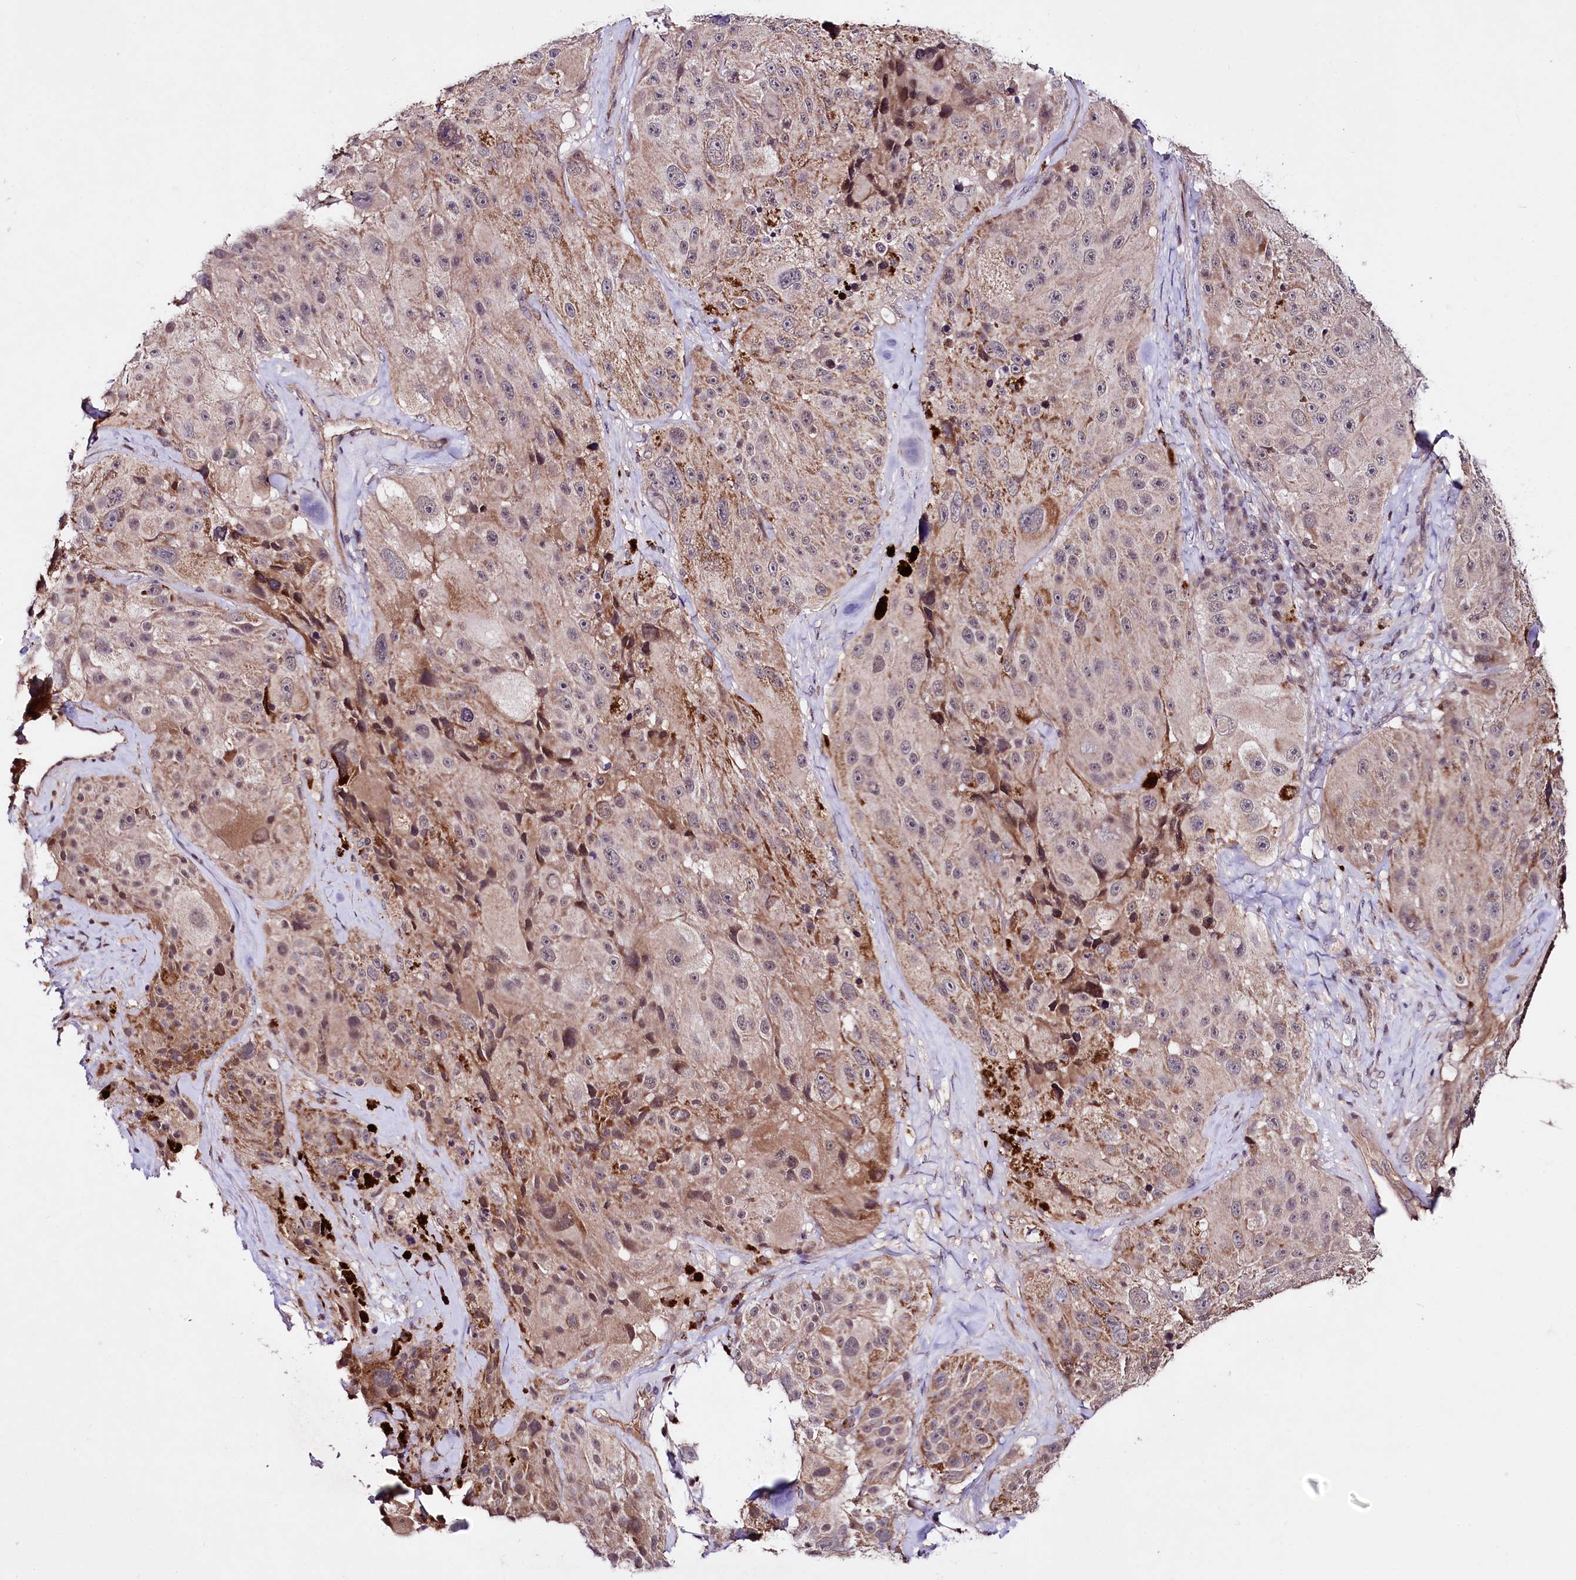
{"staining": {"intensity": "moderate", "quantity": "<25%", "location": "cytoplasmic/membranous"}, "tissue": "melanoma", "cell_type": "Tumor cells", "image_type": "cancer", "snomed": [{"axis": "morphology", "description": "Malignant melanoma, Metastatic site"}, {"axis": "topography", "description": "Lymph node"}], "caption": "Immunohistochemical staining of human melanoma demonstrates low levels of moderate cytoplasmic/membranous expression in approximately <25% of tumor cells. (brown staining indicates protein expression, while blue staining denotes nuclei).", "gene": "TAFAZZIN", "patient": {"sex": "male", "age": 62}}